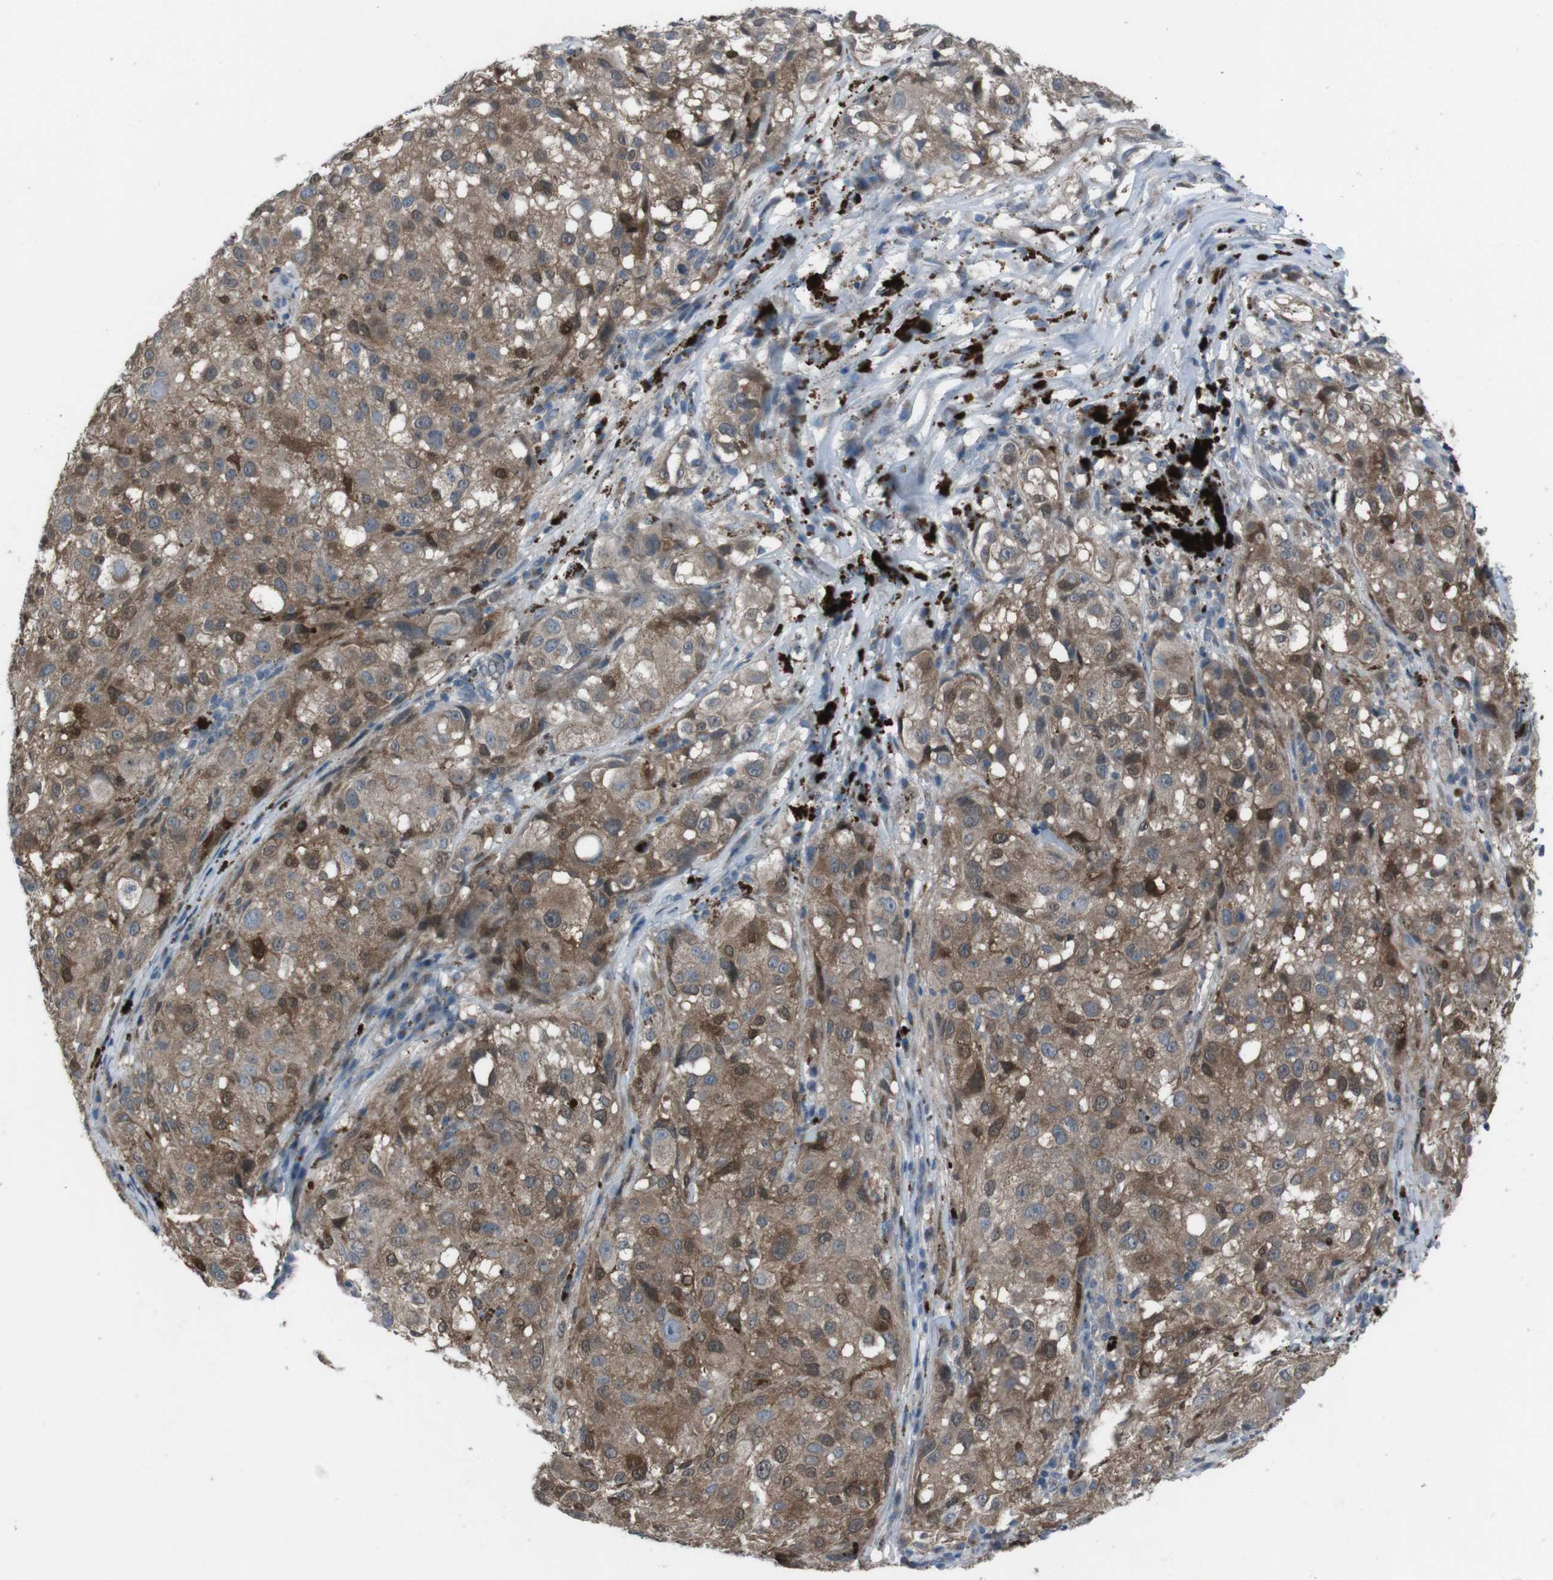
{"staining": {"intensity": "moderate", "quantity": ">75%", "location": "cytoplasmic/membranous,nuclear"}, "tissue": "melanoma", "cell_type": "Tumor cells", "image_type": "cancer", "snomed": [{"axis": "morphology", "description": "Necrosis, NOS"}, {"axis": "morphology", "description": "Malignant melanoma, NOS"}, {"axis": "topography", "description": "Skin"}], "caption": "Human melanoma stained with a brown dye reveals moderate cytoplasmic/membranous and nuclear positive staining in about >75% of tumor cells.", "gene": "EFNA5", "patient": {"sex": "female", "age": 87}}